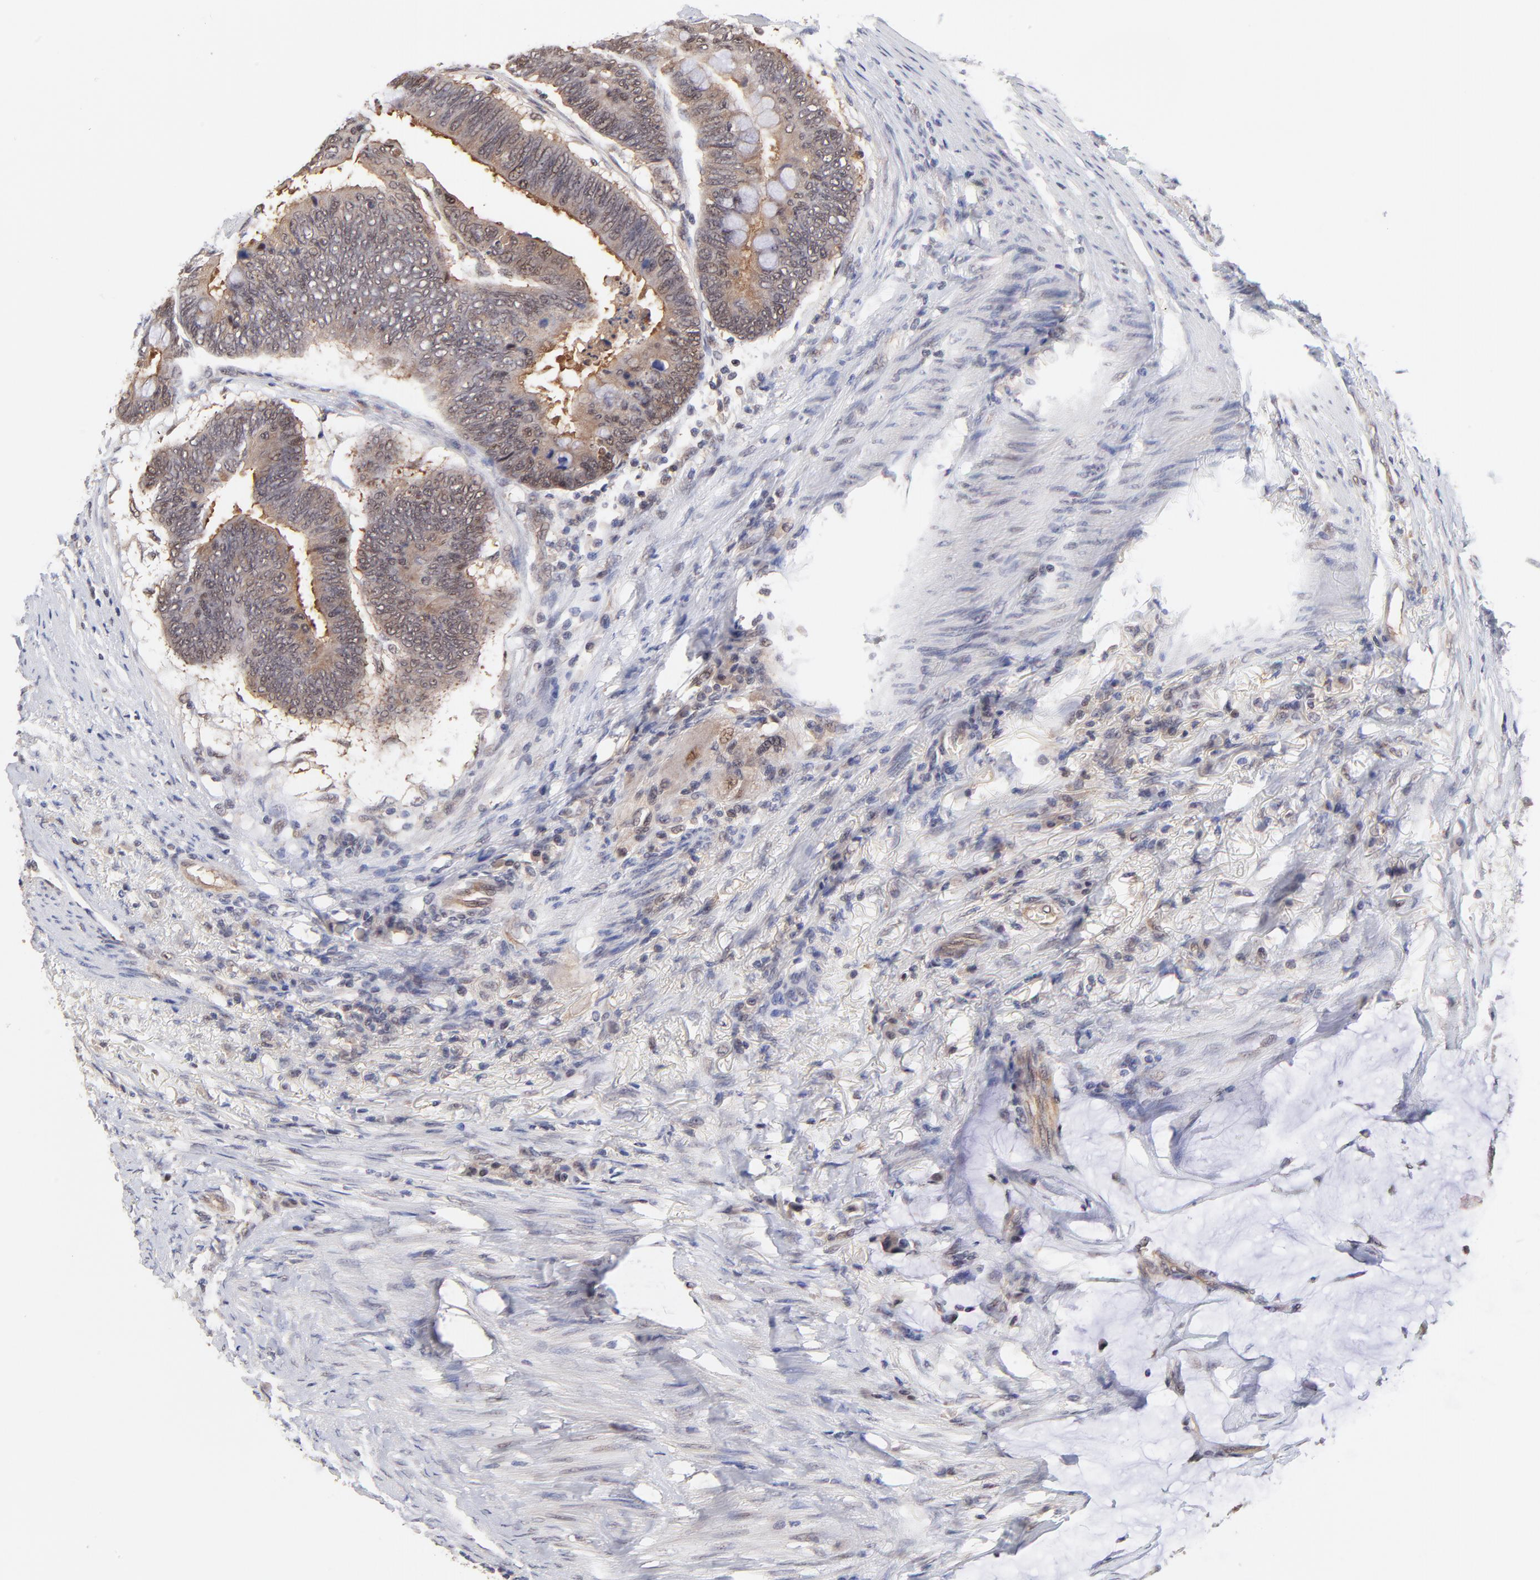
{"staining": {"intensity": "weak", "quantity": "25%-75%", "location": "cytoplasmic/membranous,nuclear"}, "tissue": "colorectal cancer", "cell_type": "Tumor cells", "image_type": "cancer", "snomed": [{"axis": "morphology", "description": "Normal tissue, NOS"}, {"axis": "morphology", "description": "Adenocarcinoma, NOS"}, {"axis": "topography", "description": "Rectum"}, {"axis": "topography", "description": "Peripheral nerve tissue"}], "caption": "An image of adenocarcinoma (colorectal) stained for a protein shows weak cytoplasmic/membranous and nuclear brown staining in tumor cells.", "gene": "PSMC4", "patient": {"sex": "male", "age": 92}}